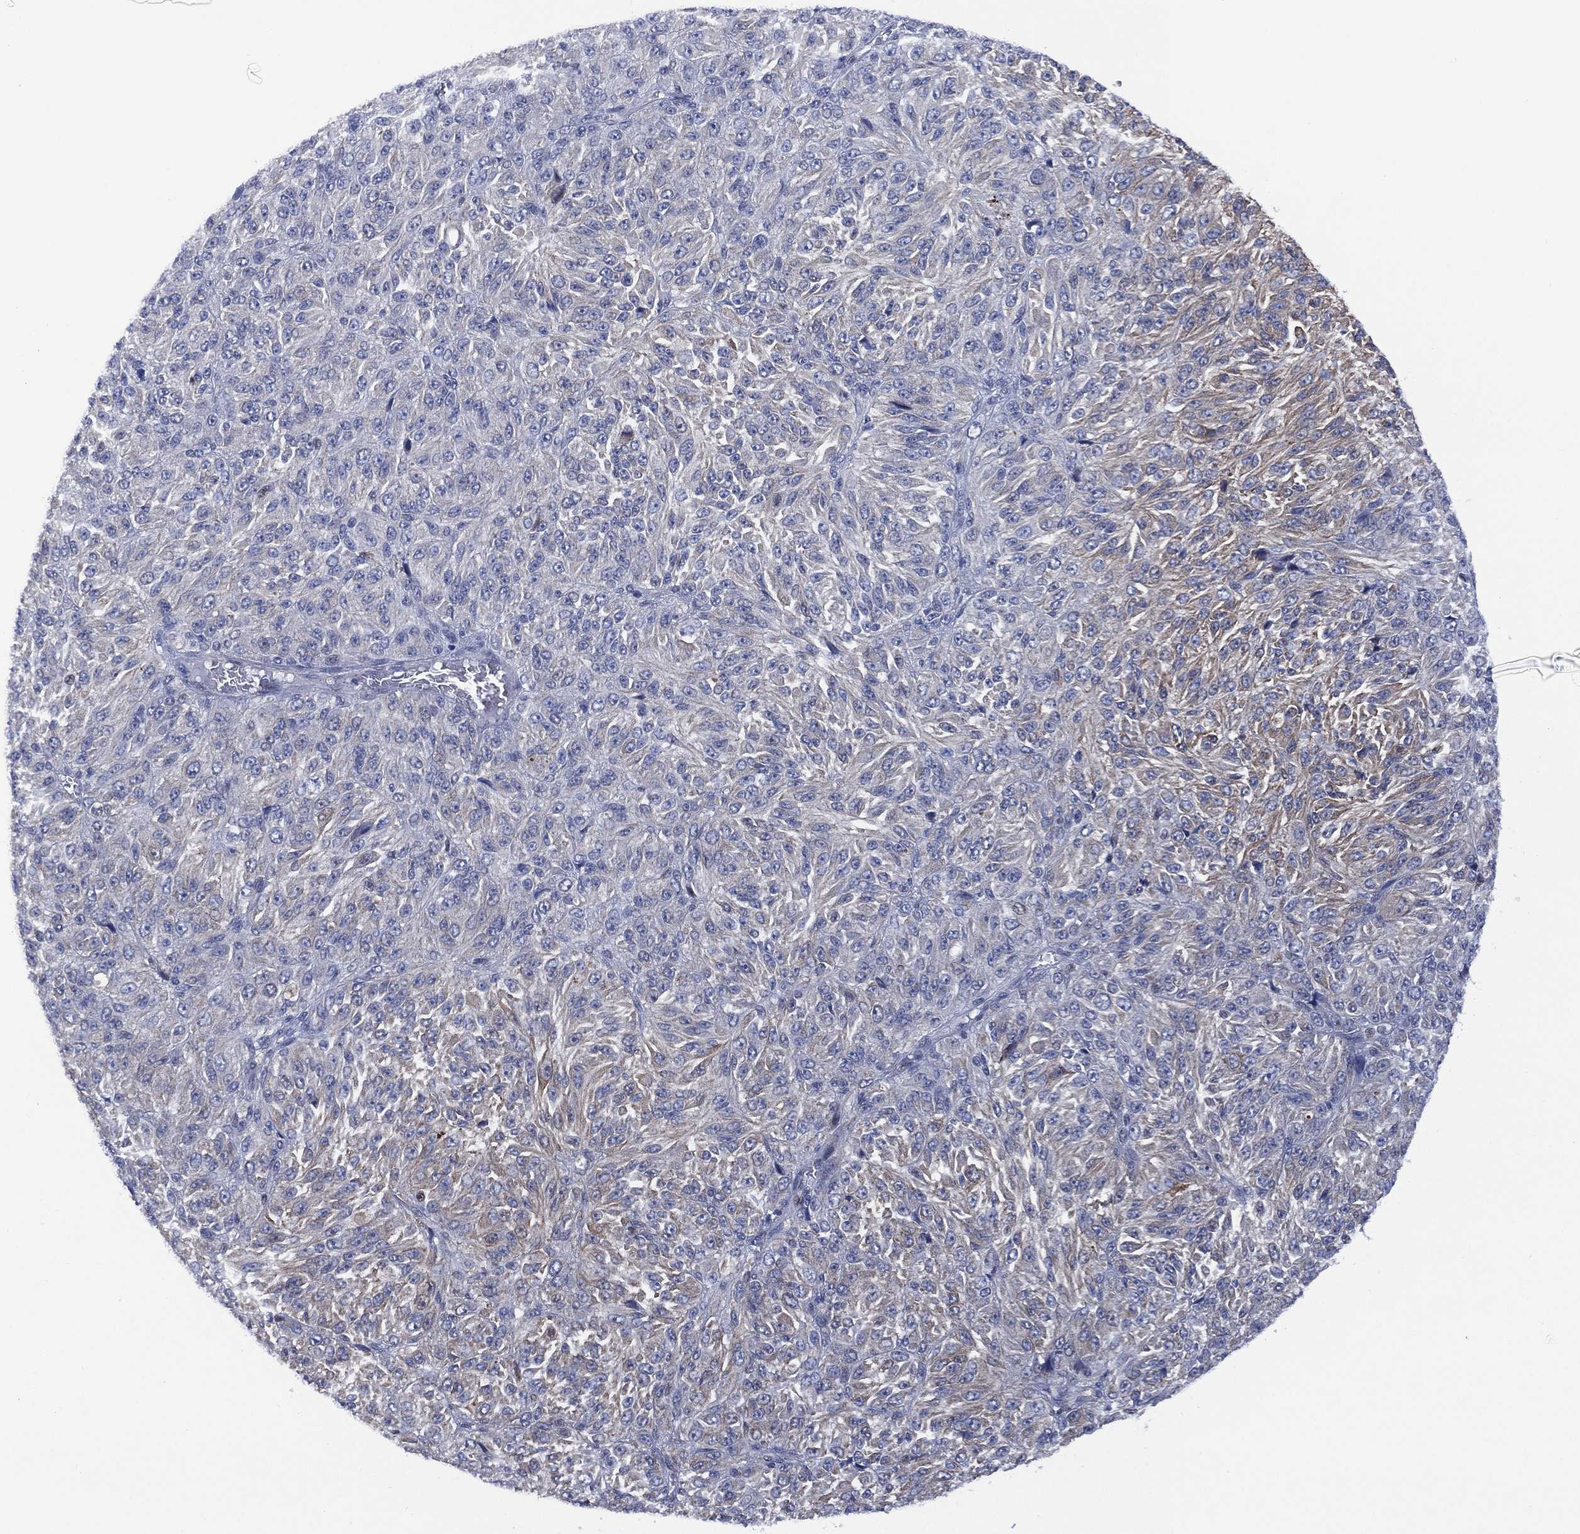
{"staining": {"intensity": "weak", "quantity": "<25%", "location": "cytoplasmic/membranous"}, "tissue": "melanoma", "cell_type": "Tumor cells", "image_type": "cancer", "snomed": [{"axis": "morphology", "description": "Malignant melanoma, Metastatic site"}, {"axis": "topography", "description": "Brain"}], "caption": "Image shows no protein staining in tumor cells of melanoma tissue.", "gene": "SLC4A4", "patient": {"sex": "female", "age": 56}}